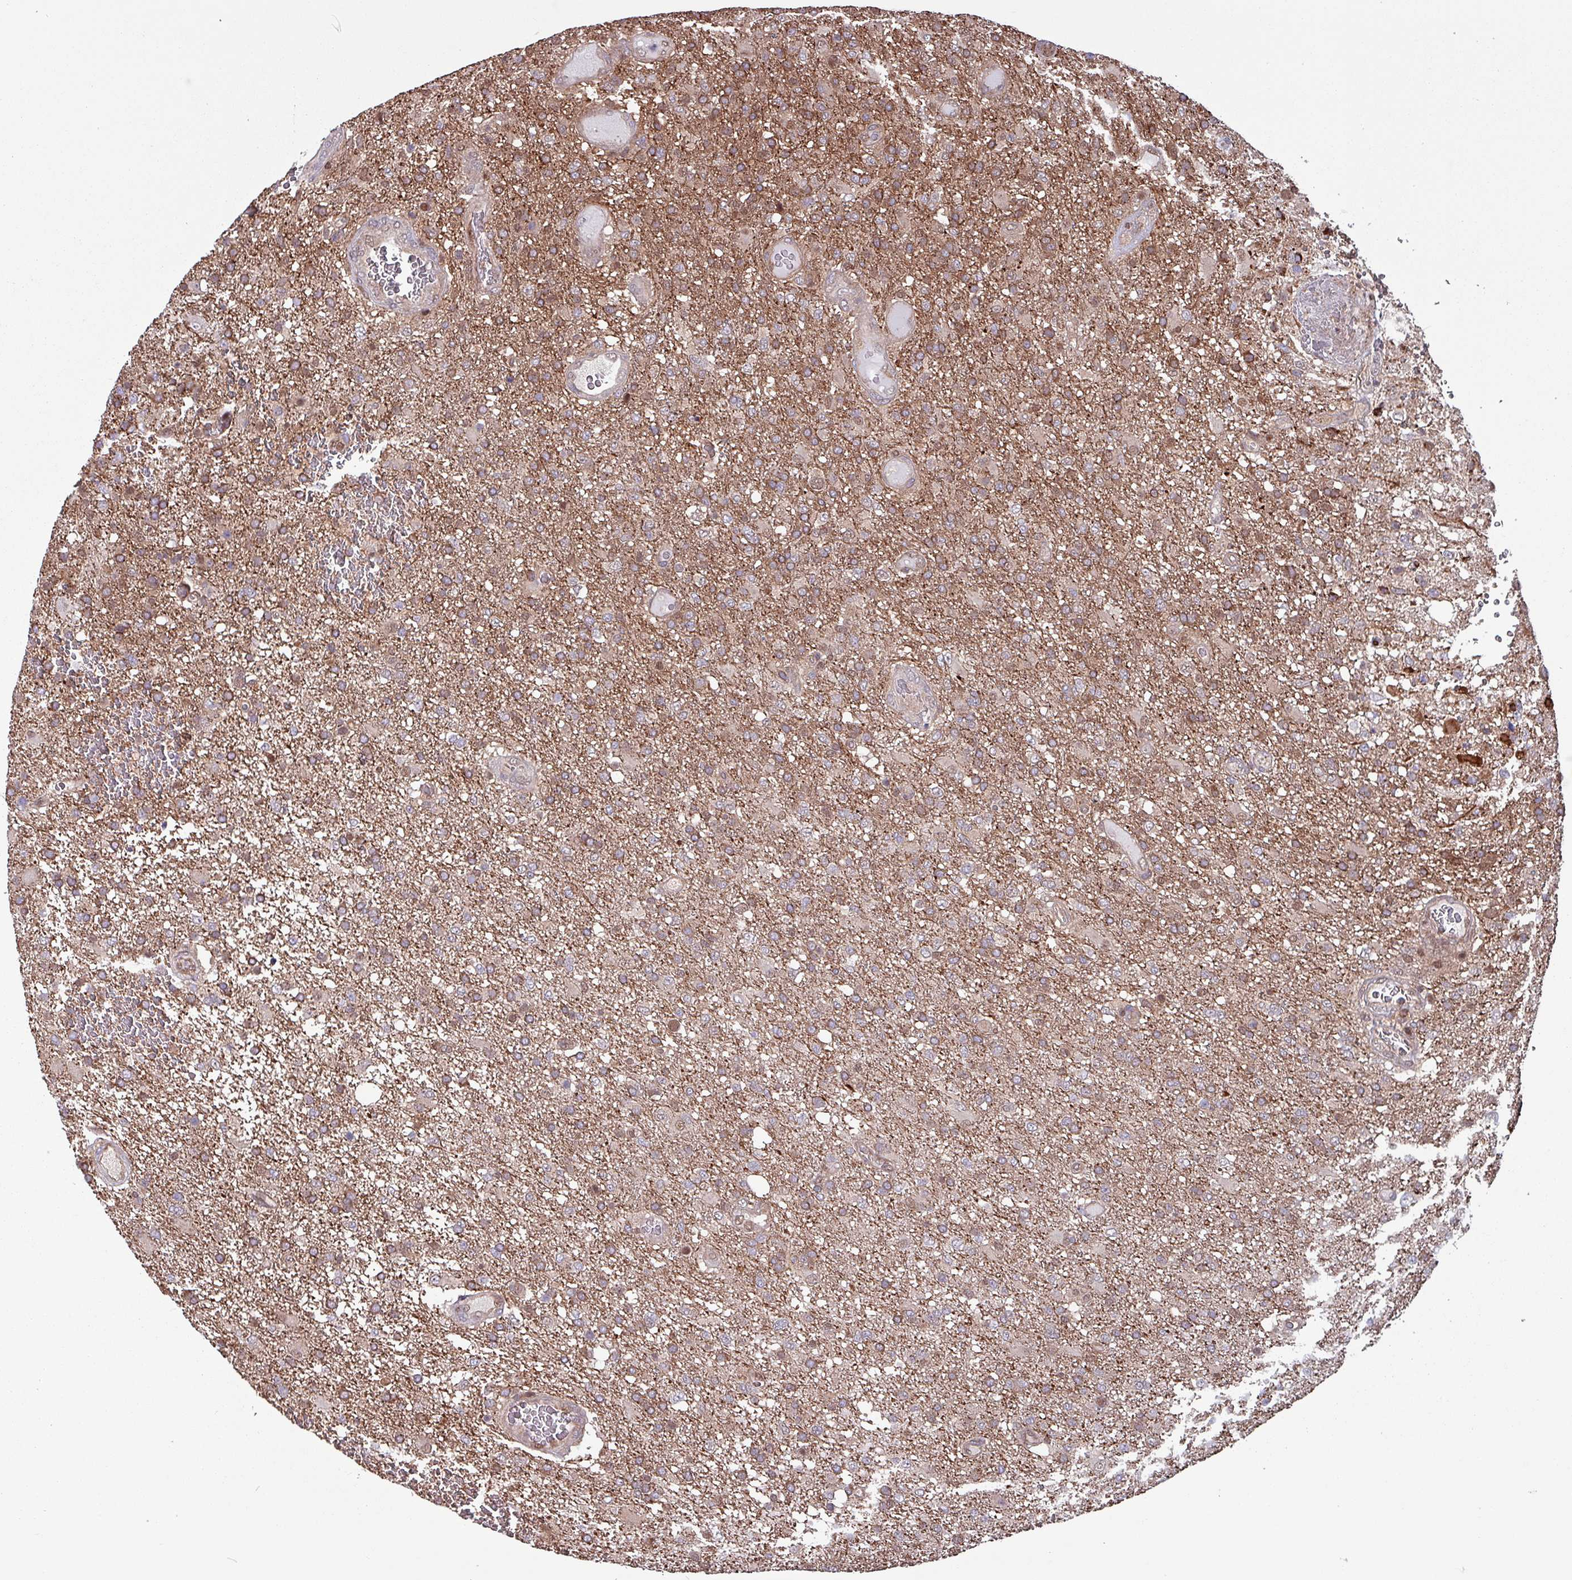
{"staining": {"intensity": "moderate", "quantity": ">75%", "location": "cytoplasmic/membranous"}, "tissue": "glioma", "cell_type": "Tumor cells", "image_type": "cancer", "snomed": [{"axis": "morphology", "description": "Glioma, malignant, High grade"}, {"axis": "topography", "description": "Brain"}], "caption": "DAB (3,3'-diaminobenzidine) immunohistochemical staining of human high-grade glioma (malignant) reveals moderate cytoplasmic/membranous protein staining in approximately >75% of tumor cells.", "gene": "PSMB8", "patient": {"sex": "female", "age": 74}}